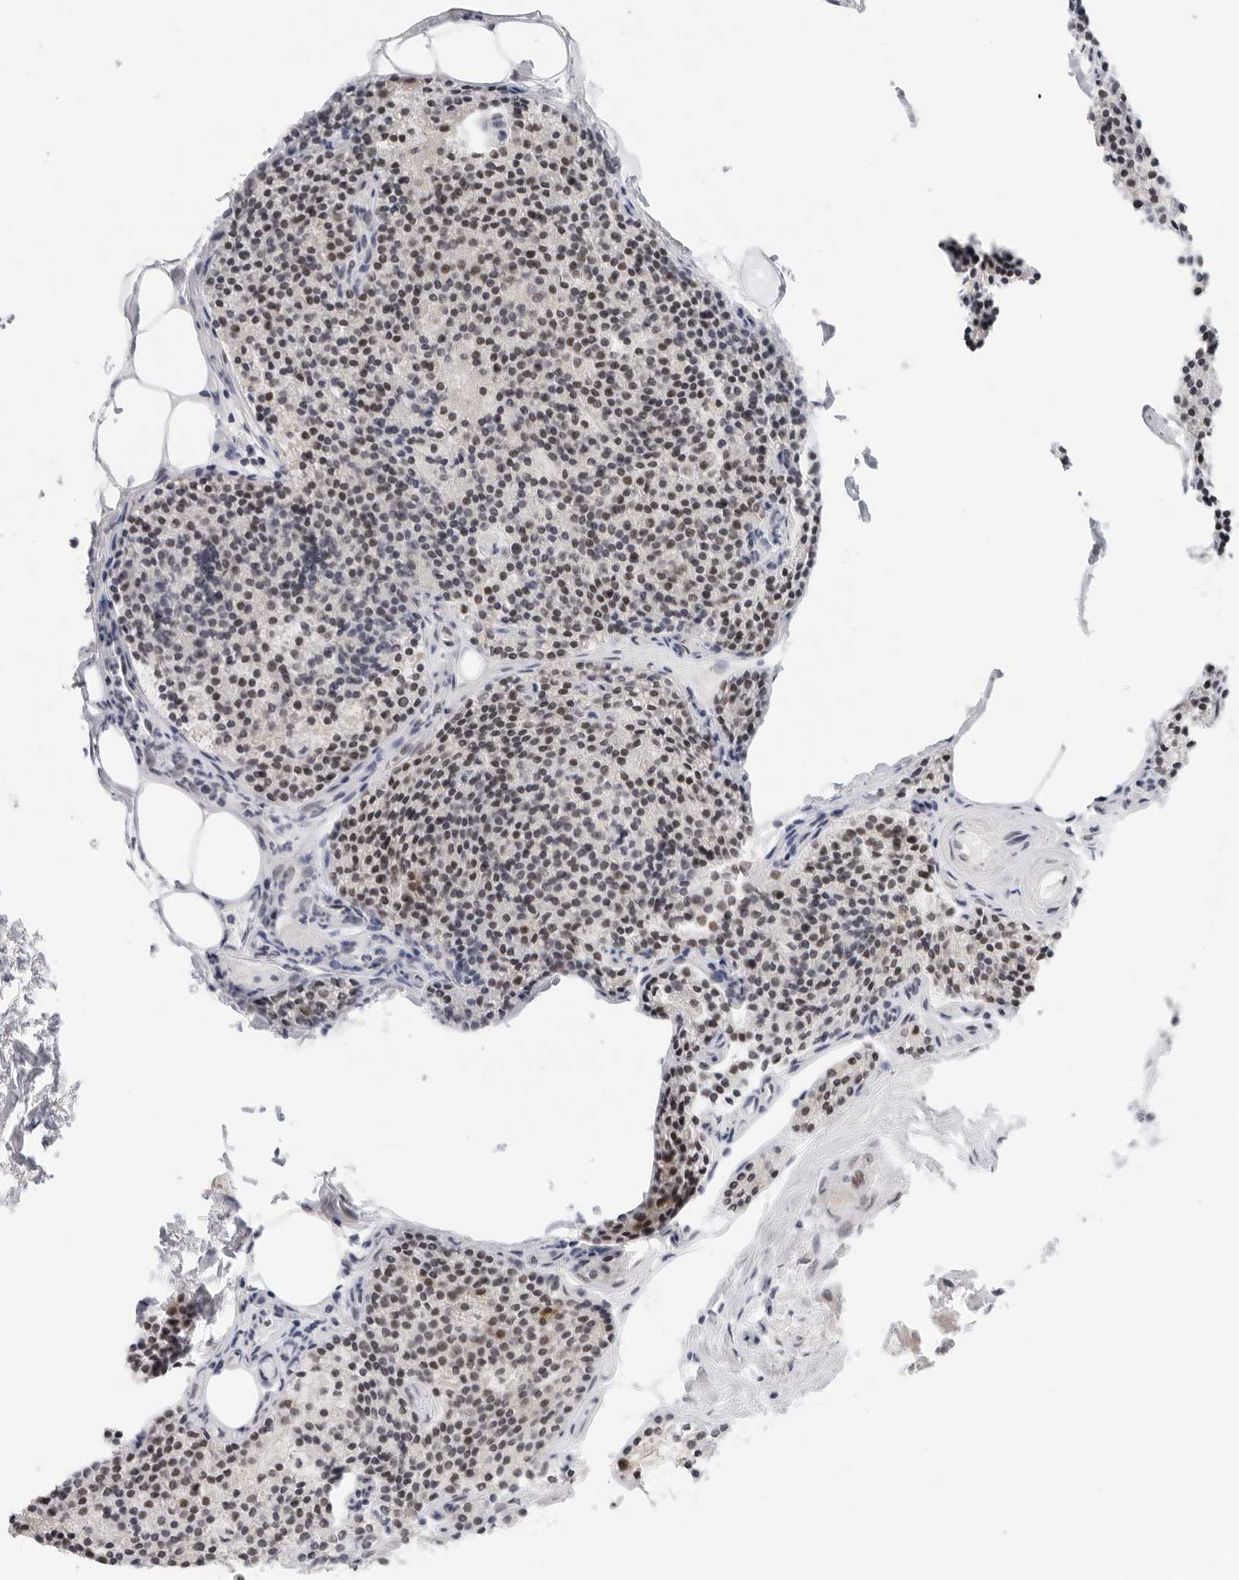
{"staining": {"intensity": "moderate", "quantity": "25%-75%", "location": "nuclear"}, "tissue": "parathyroid gland", "cell_type": "Glandular cells", "image_type": "normal", "snomed": [{"axis": "morphology", "description": "Normal tissue, NOS"}, {"axis": "topography", "description": "Parathyroid gland"}], "caption": "Immunohistochemical staining of unremarkable human parathyroid gland exhibits medium levels of moderate nuclear positivity in approximately 25%-75% of glandular cells. (DAB (3,3'-diaminobenzidine) = brown stain, brightfield microscopy at high magnification).", "gene": "FOXK2", "patient": {"sex": "female", "age": 71}}